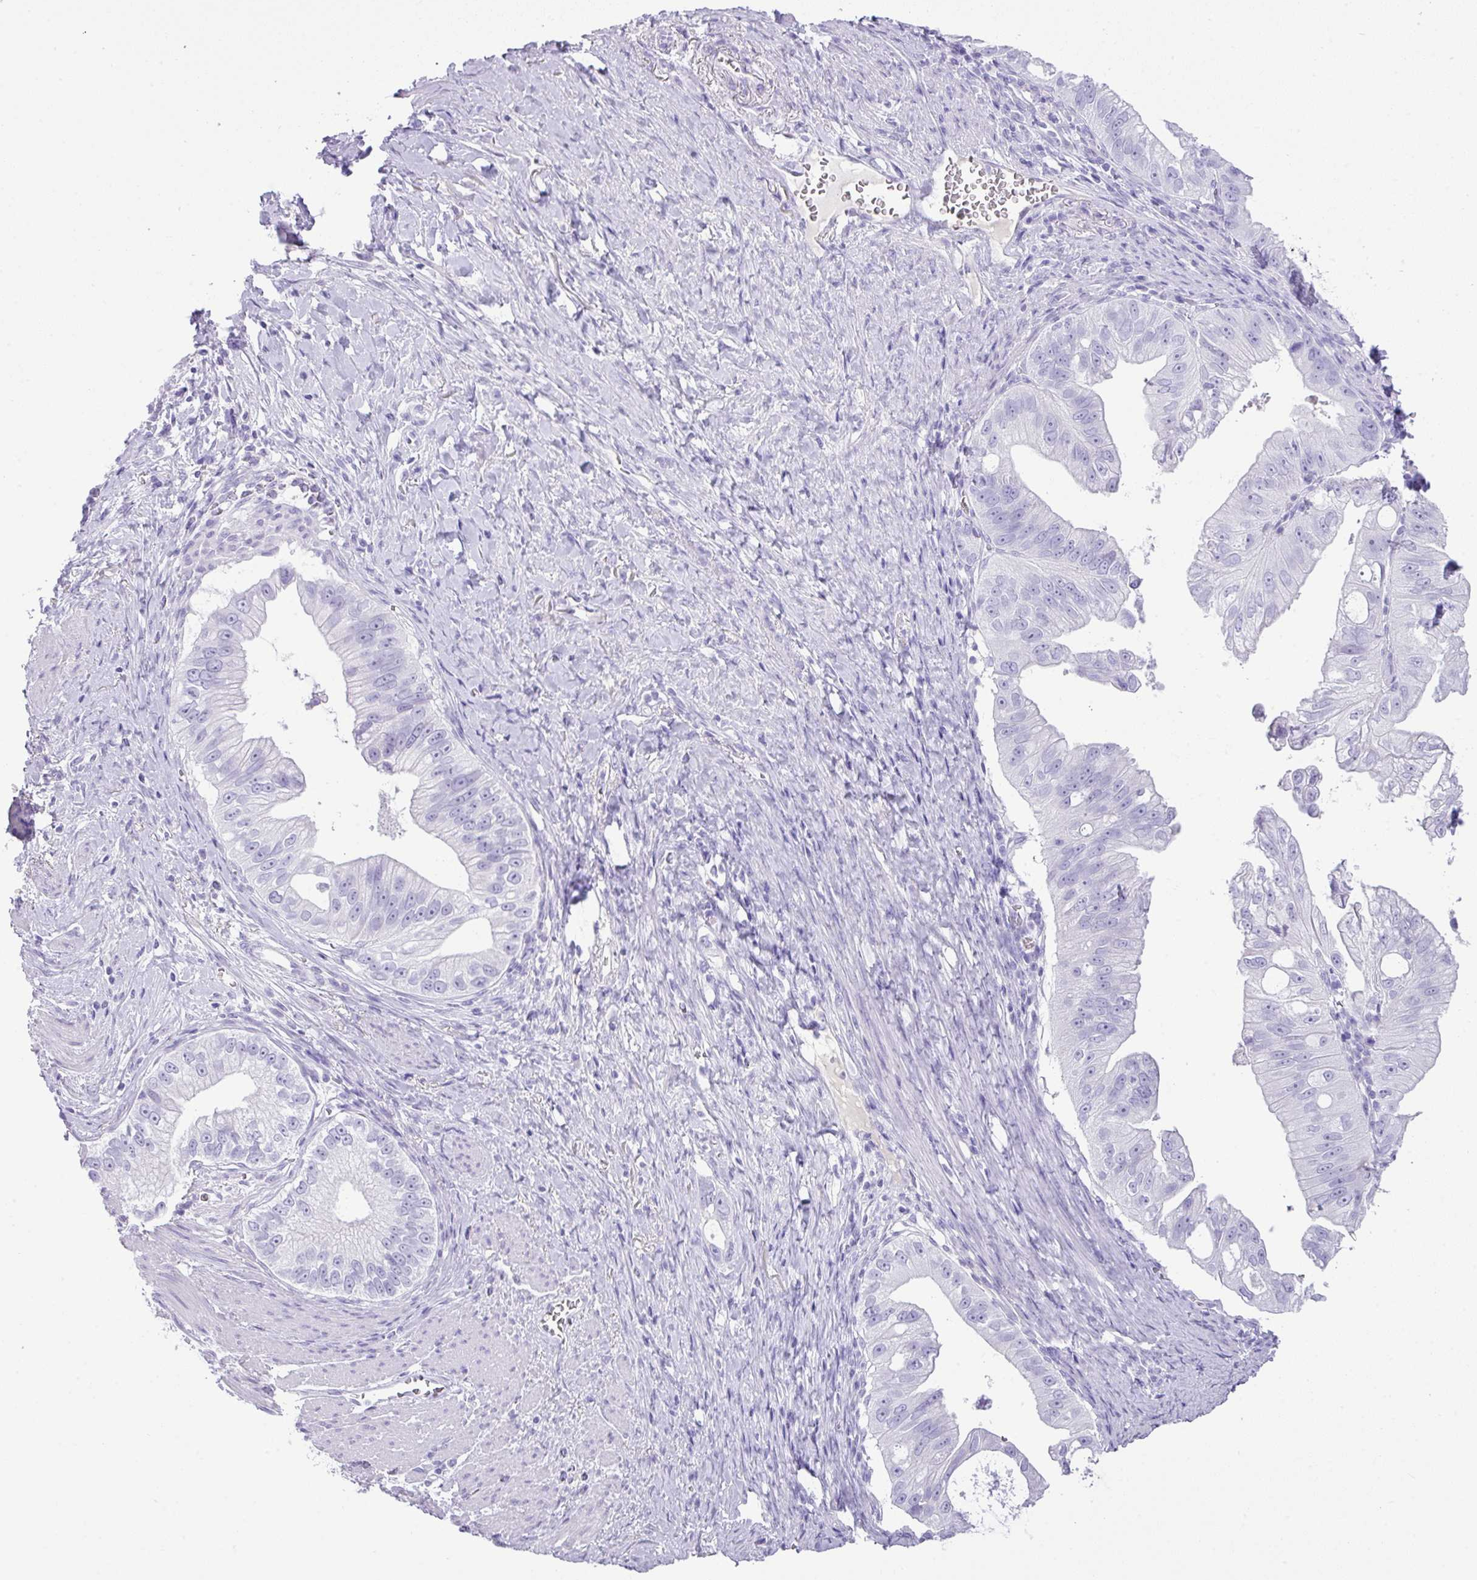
{"staining": {"intensity": "negative", "quantity": "none", "location": "none"}, "tissue": "pancreatic cancer", "cell_type": "Tumor cells", "image_type": "cancer", "snomed": [{"axis": "morphology", "description": "Adenocarcinoma, NOS"}, {"axis": "topography", "description": "Pancreas"}], "caption": "The histopathology image demonstrates no significant expression in tumor cells of pancreatic cancer.", "gene": "TNP1", "patient": {"sex": "male", "age": 70}}